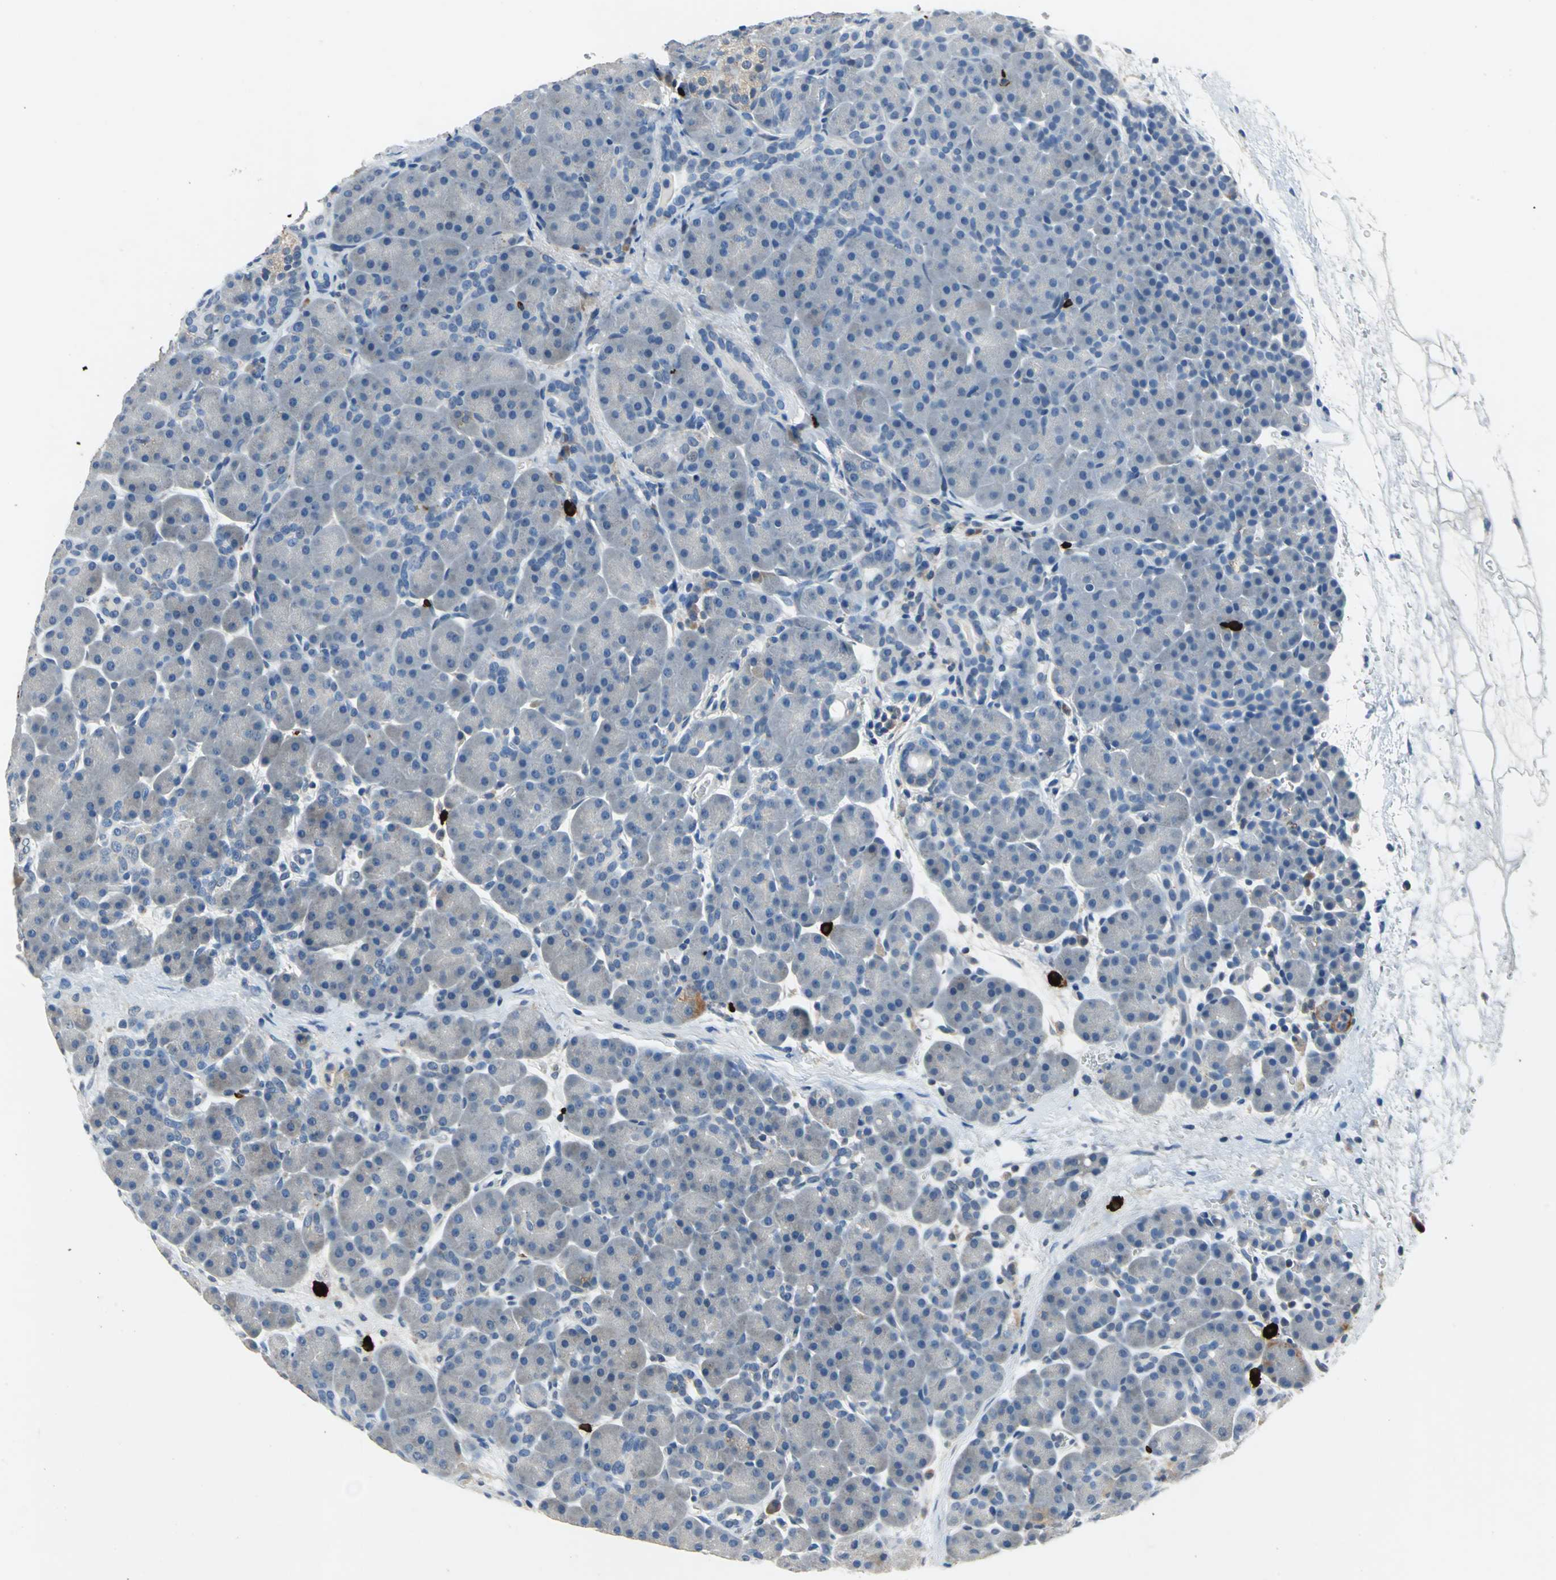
{"staining": {"intensity": "moderate", "quantity": ">75%", "location": "cytoplasmic/membranous"}, "tissue": "pancreas", "cell_type": "Exocrine glandular cells", "image_type": "normal", "snomed": [{"axis": "morphology", "description": "Normal tissue, NOS"}, {"axis": "topography", "description": "Pancreas"}], "caption": "Brown immunohistochemical staining in normal human pancreas demonstrates moderate cytoplasmic/membranous staining in approximately >75% of exocrine glandular cells.", "gene": "SLC19A2", "patient": {"sex": "male", "age": 66}}